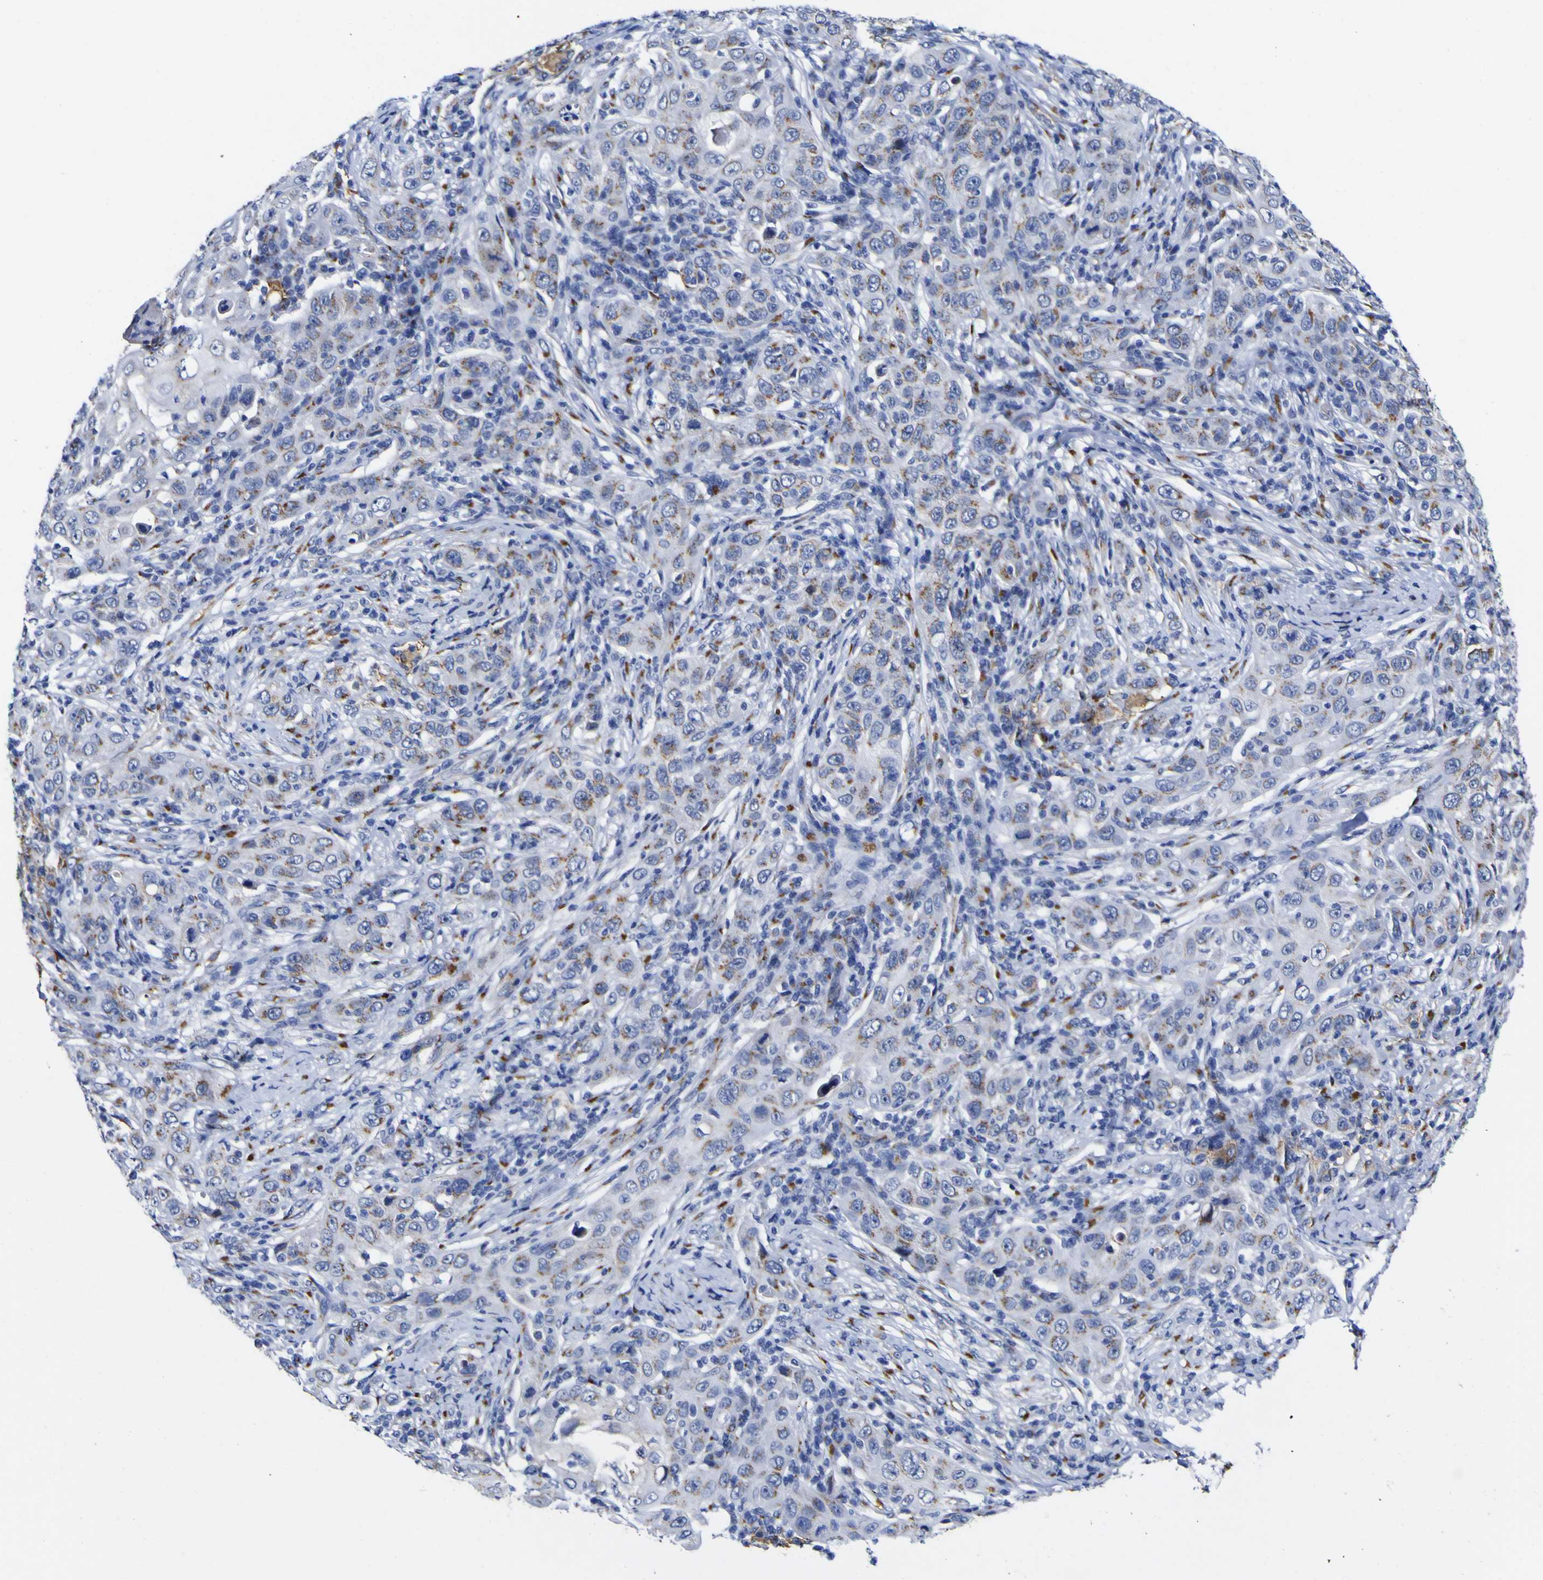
{"staining": {"intensity": "moderate", "quantity": "<25%", "location": "cytoplasmic/membranous"}, "tissue": "skin cancer", "cell_type": "Tumor cells", "image_type": "cancer", "snomed": [{"axis": "morphology", "description": "Squamous cell carcinoma, NOS"}, {"axis": "topography", "description": "Skin"}], "caption": "Tumor cells reveal low levels of moderate cytoplasmic/membranous staining in about <25% of cells in squamous cell carcinoma (skin).", "gene": "GOLM1", "patient": {"sex": "female", "age": 88}}